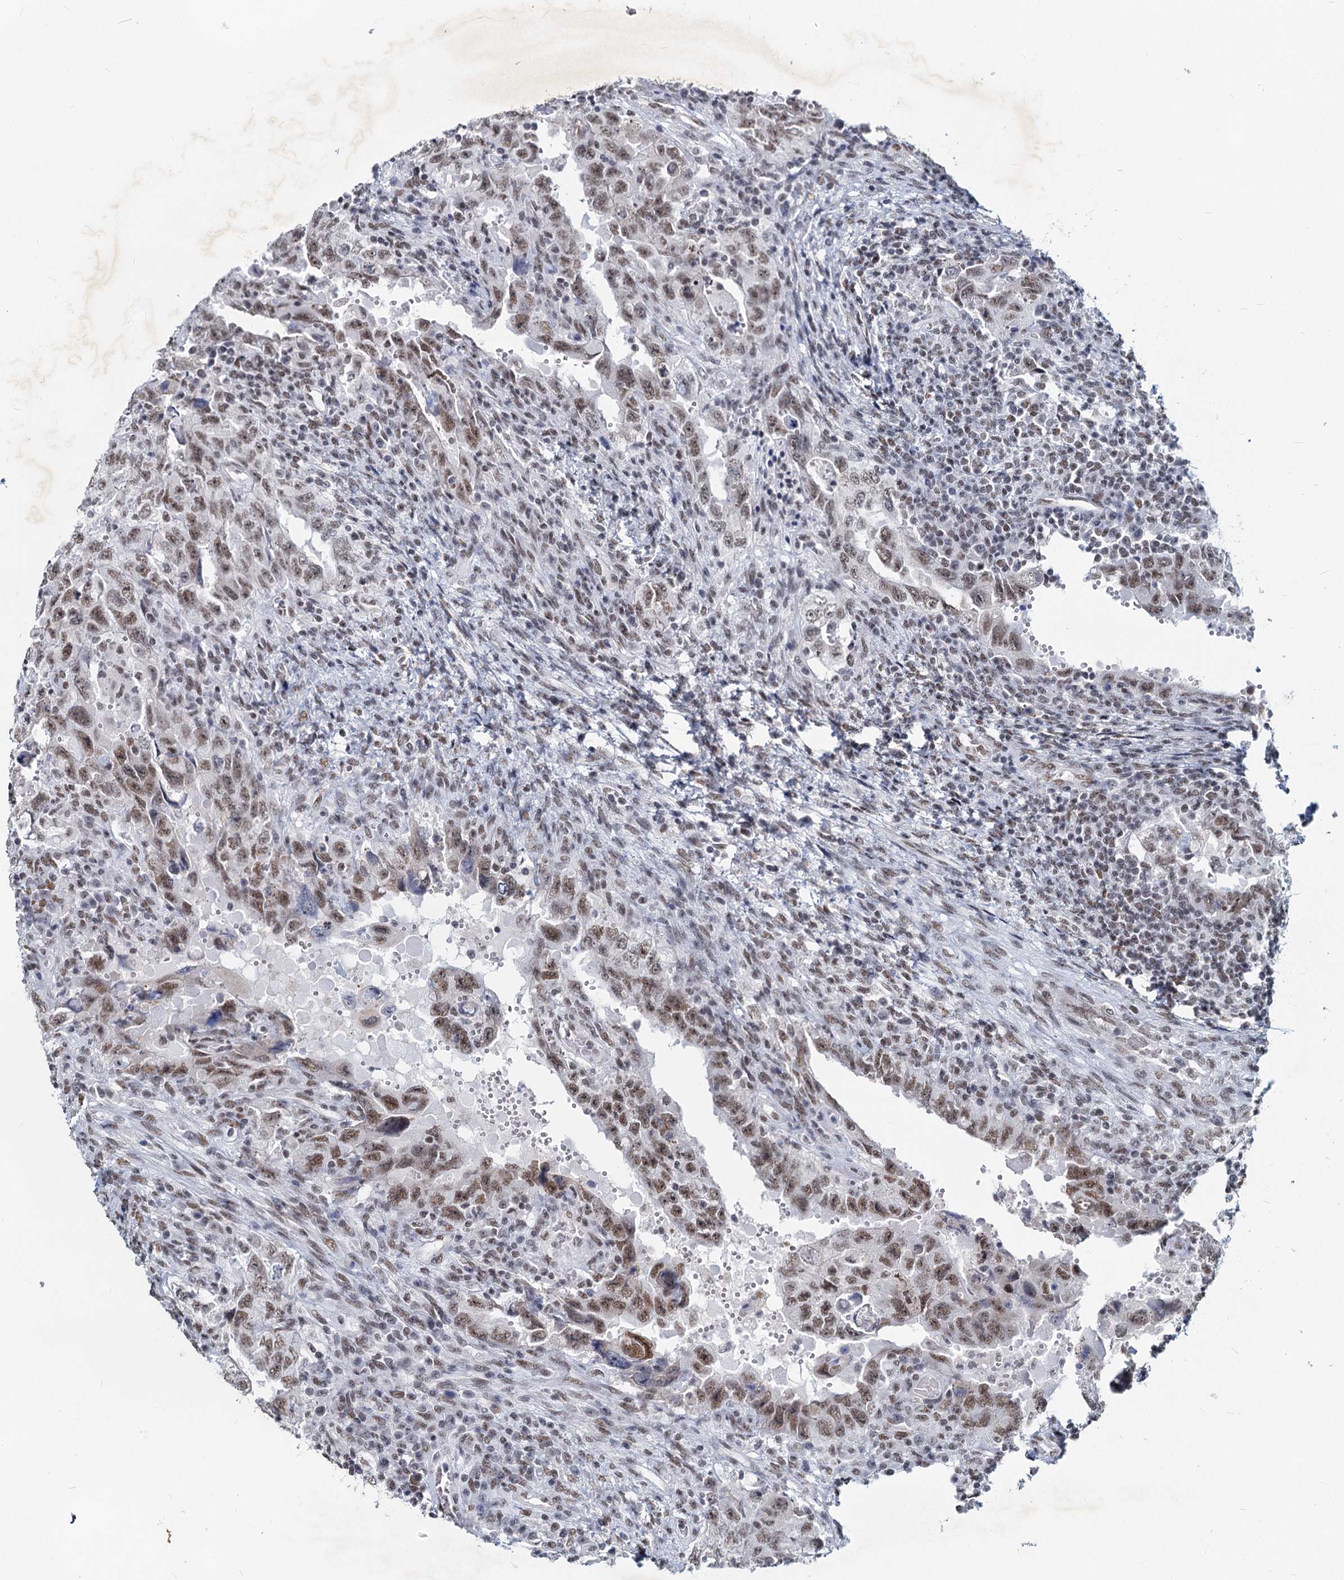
{"staining": {"intensity": "moderate", "quantity": ">75%", "location": "nuclear"}, "tissue": "testis cancer", "cell_type": "Tumor cells", "image_type": "cancer", "snomed": [{"axis": "morphology", "description": "Carcinoma, Embryonal, NOS"}, {"axis": "topography", "description": "Testis"}], "caption": "Immunohistochemical staining of testis cancer (embryonal carcinoma) reveals medium levels of moderate nuclear positivity in approximately >75% of tumor cells.", "gene": "METTL14", "patient": {"sex": "male", "age": 26}}